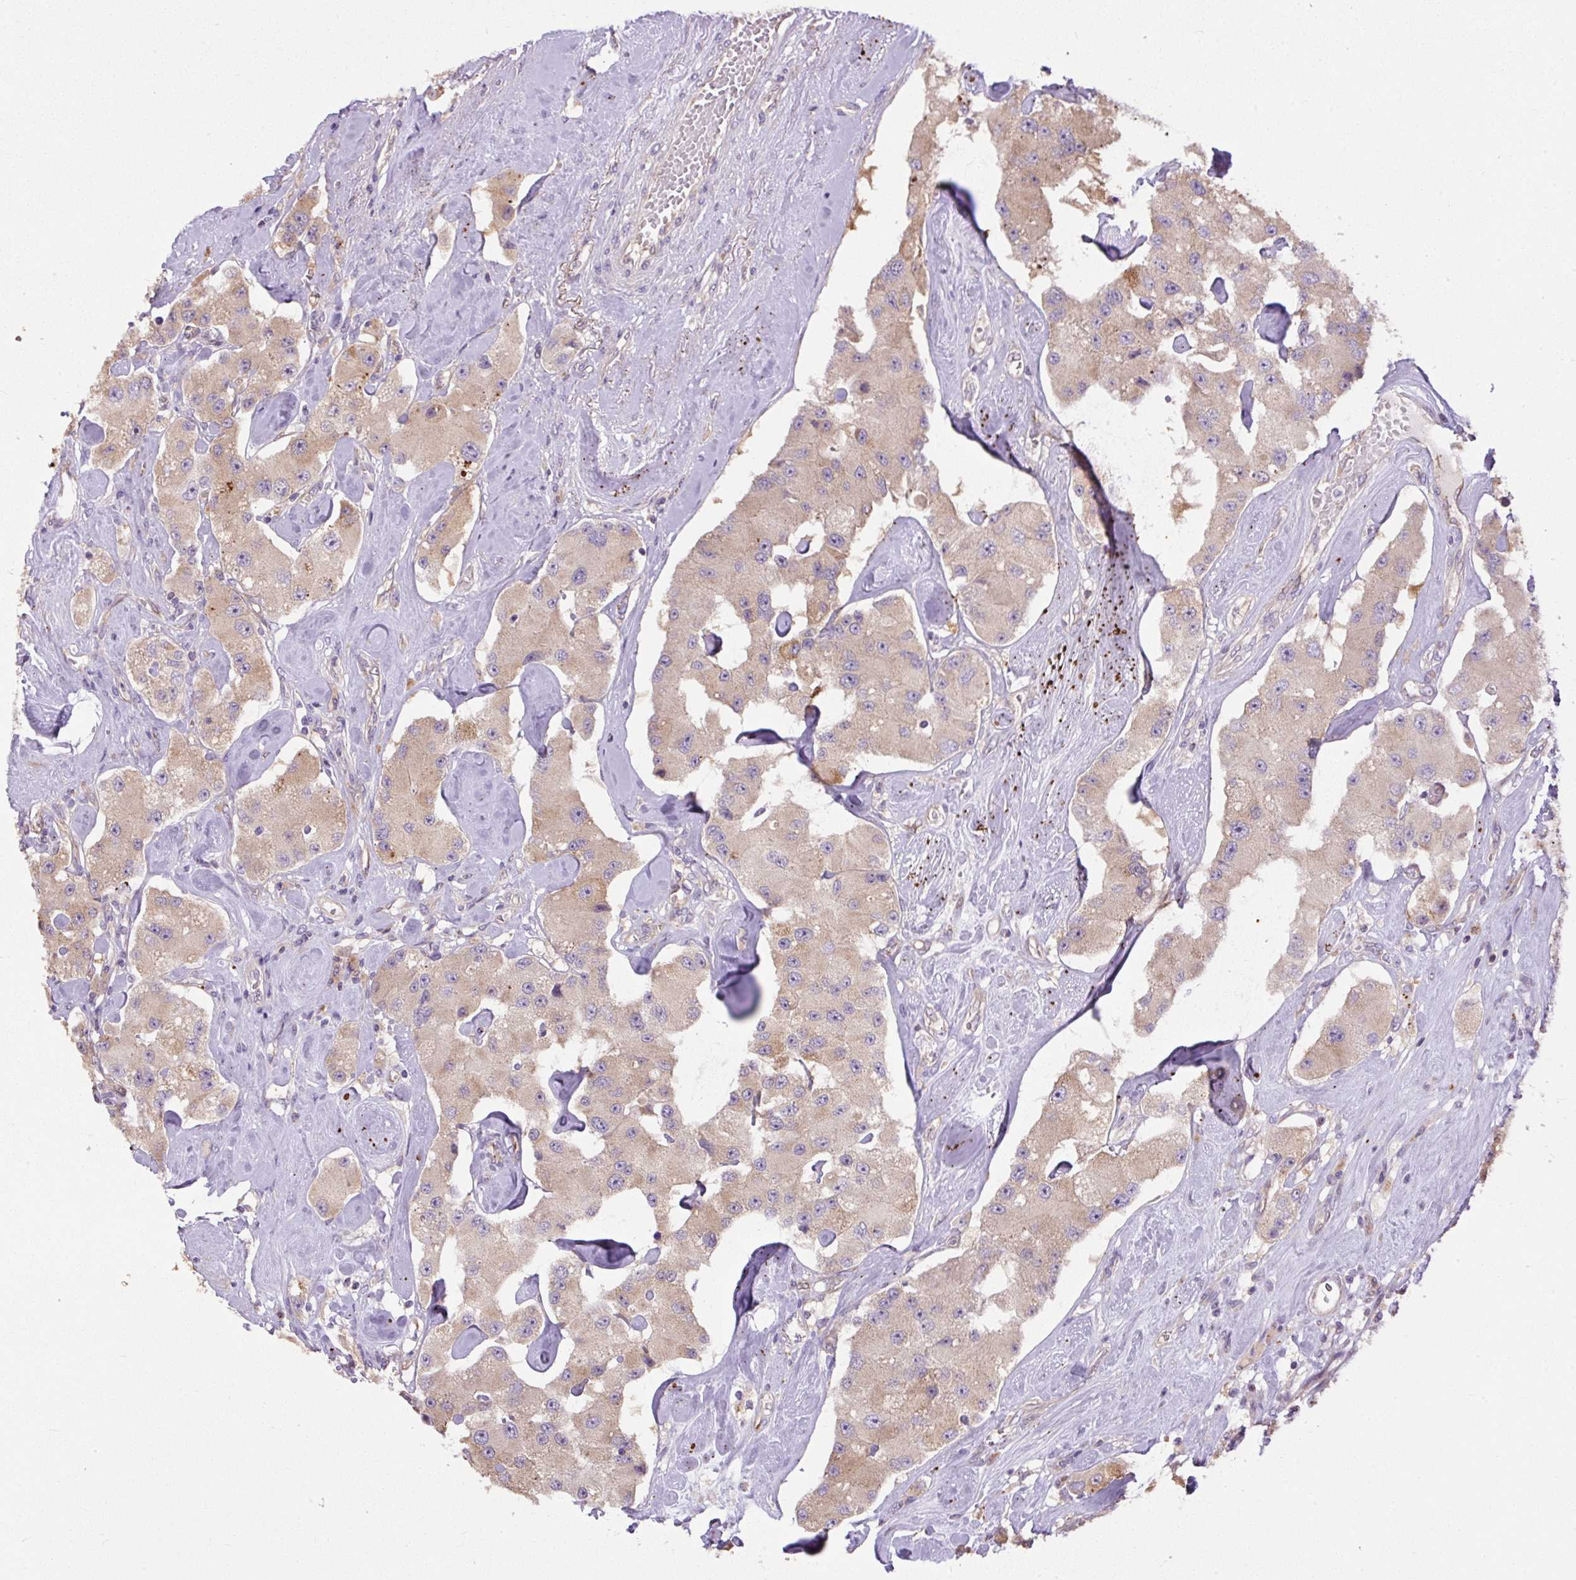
{"staining": {"intensity": "moderate", "quantity": ">75%", "location": "cytoplasmic/membranous"}, "tissue": "carcinoid", "cell_type": "Tumor cells", "image_type": "cancer", "snomed": [{"axis": "morphology", "description": "Carcinoid, malignant, NOS"}, {"axis": "topography", "description": "Pancreas"}], "caption": "A photomicrograph showing moderate cytoplasmic/membranous staining in about >75% of tumor cells in carcinoid, as visualized by brown immunohistochemical staining.", "gene": "PPME1", "patient": {"sex": "male", "age": 41}}